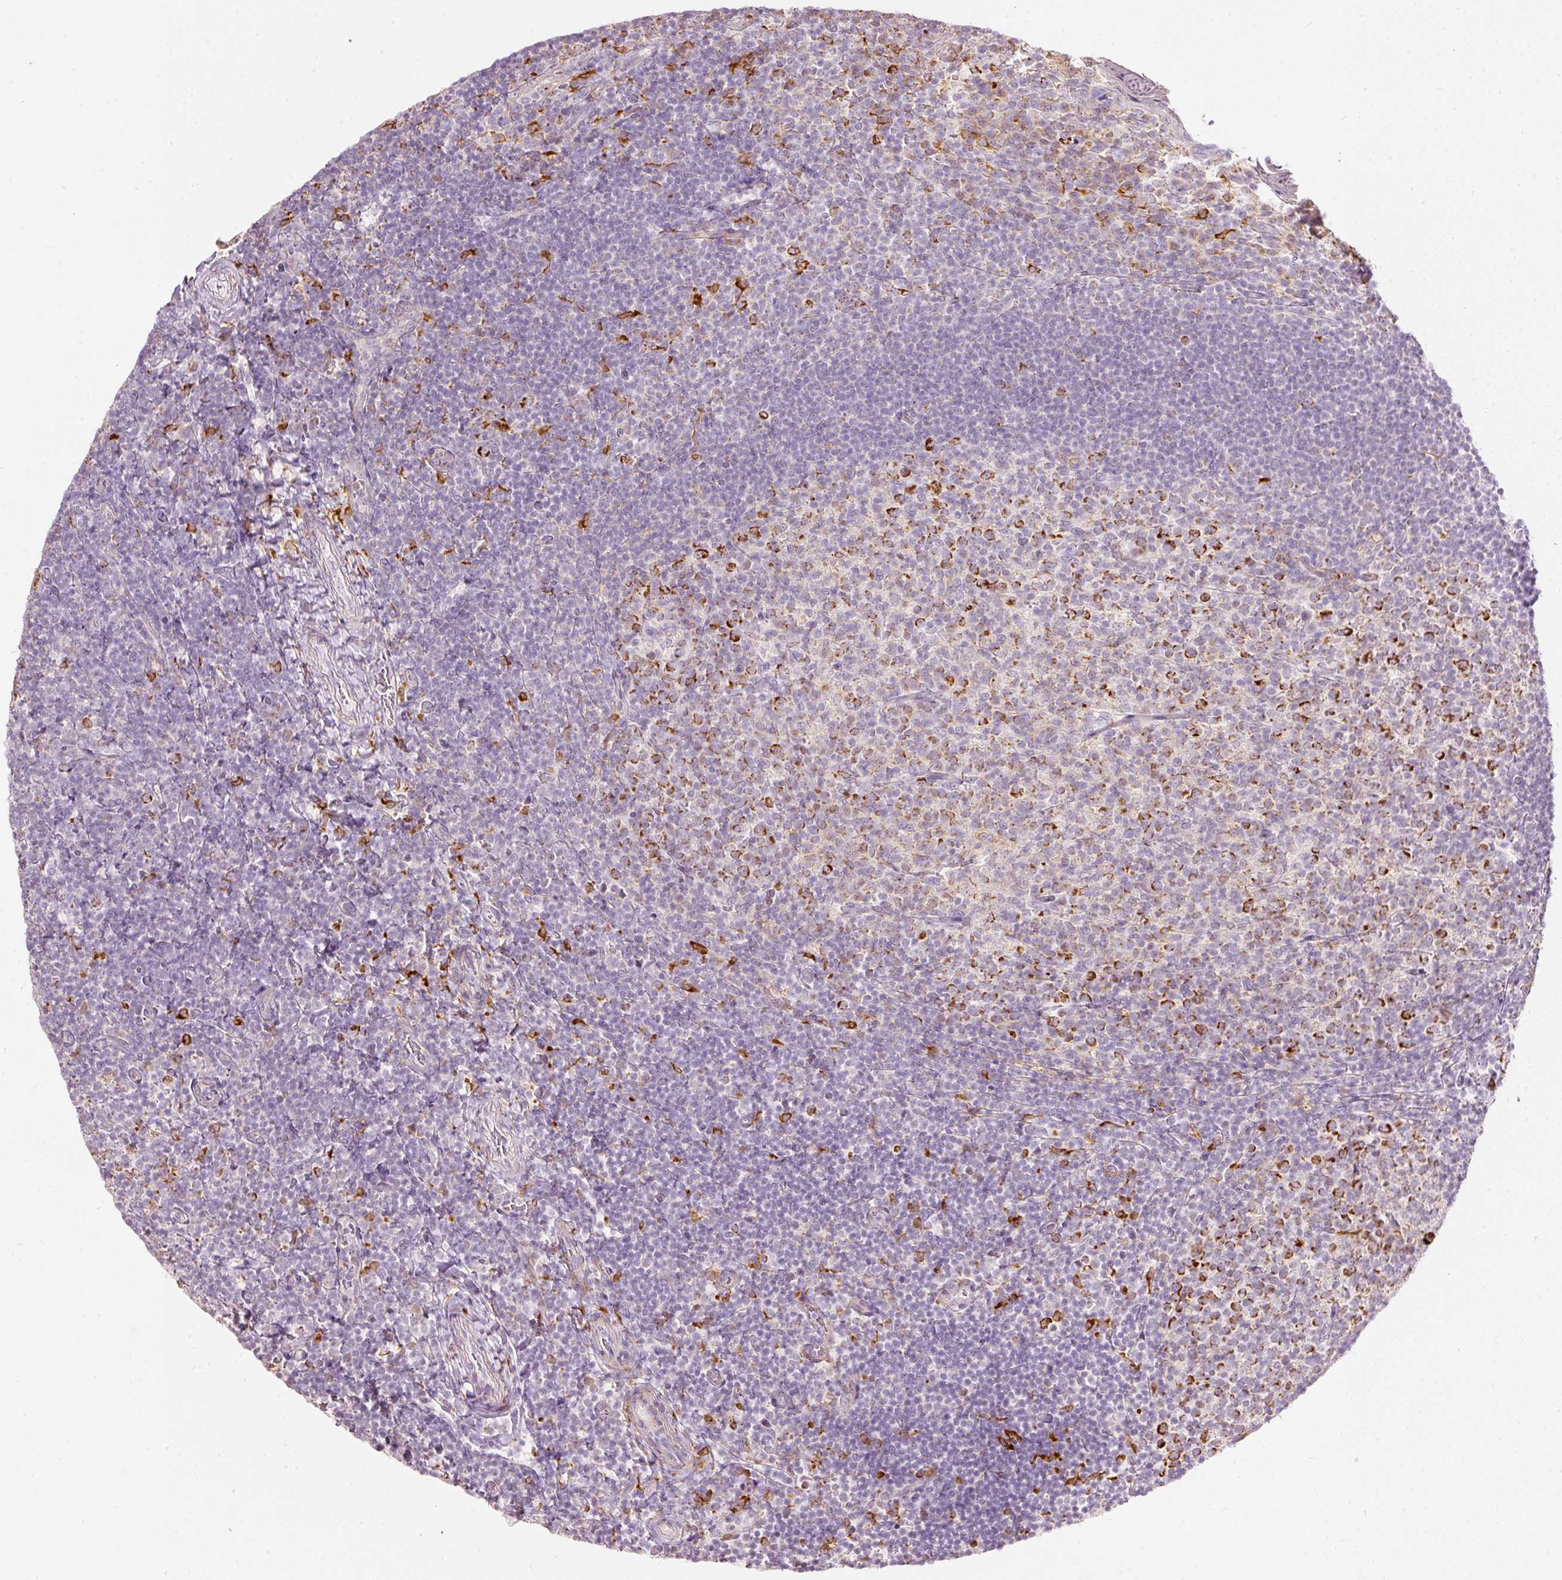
{"staining": {"intensity": "strong", "quantity": ">75%", "location": "cytoplasmic/membranous"}, "tissue": "tonsil", "cell_type": "Germinal center cells", "image_type": "normal", "snomed": [{"axis": "morphology", "description": "Normal tissue, NOS"}, {"axis": "topography", "description": "Tonsil"}], "caption": "A high amount of strong cytoplasmic/membranous staining is identified in about >75% of germinal center cells in normal tonsil. The protein is stained brown, and the nuclei are stained in blue (DAB (3,3'-diaminobenzidine) IHC with brightfield microscopy, high magnification).", "gene": "MTHFD2", "patient": {"sex": "female", "age": 10}}